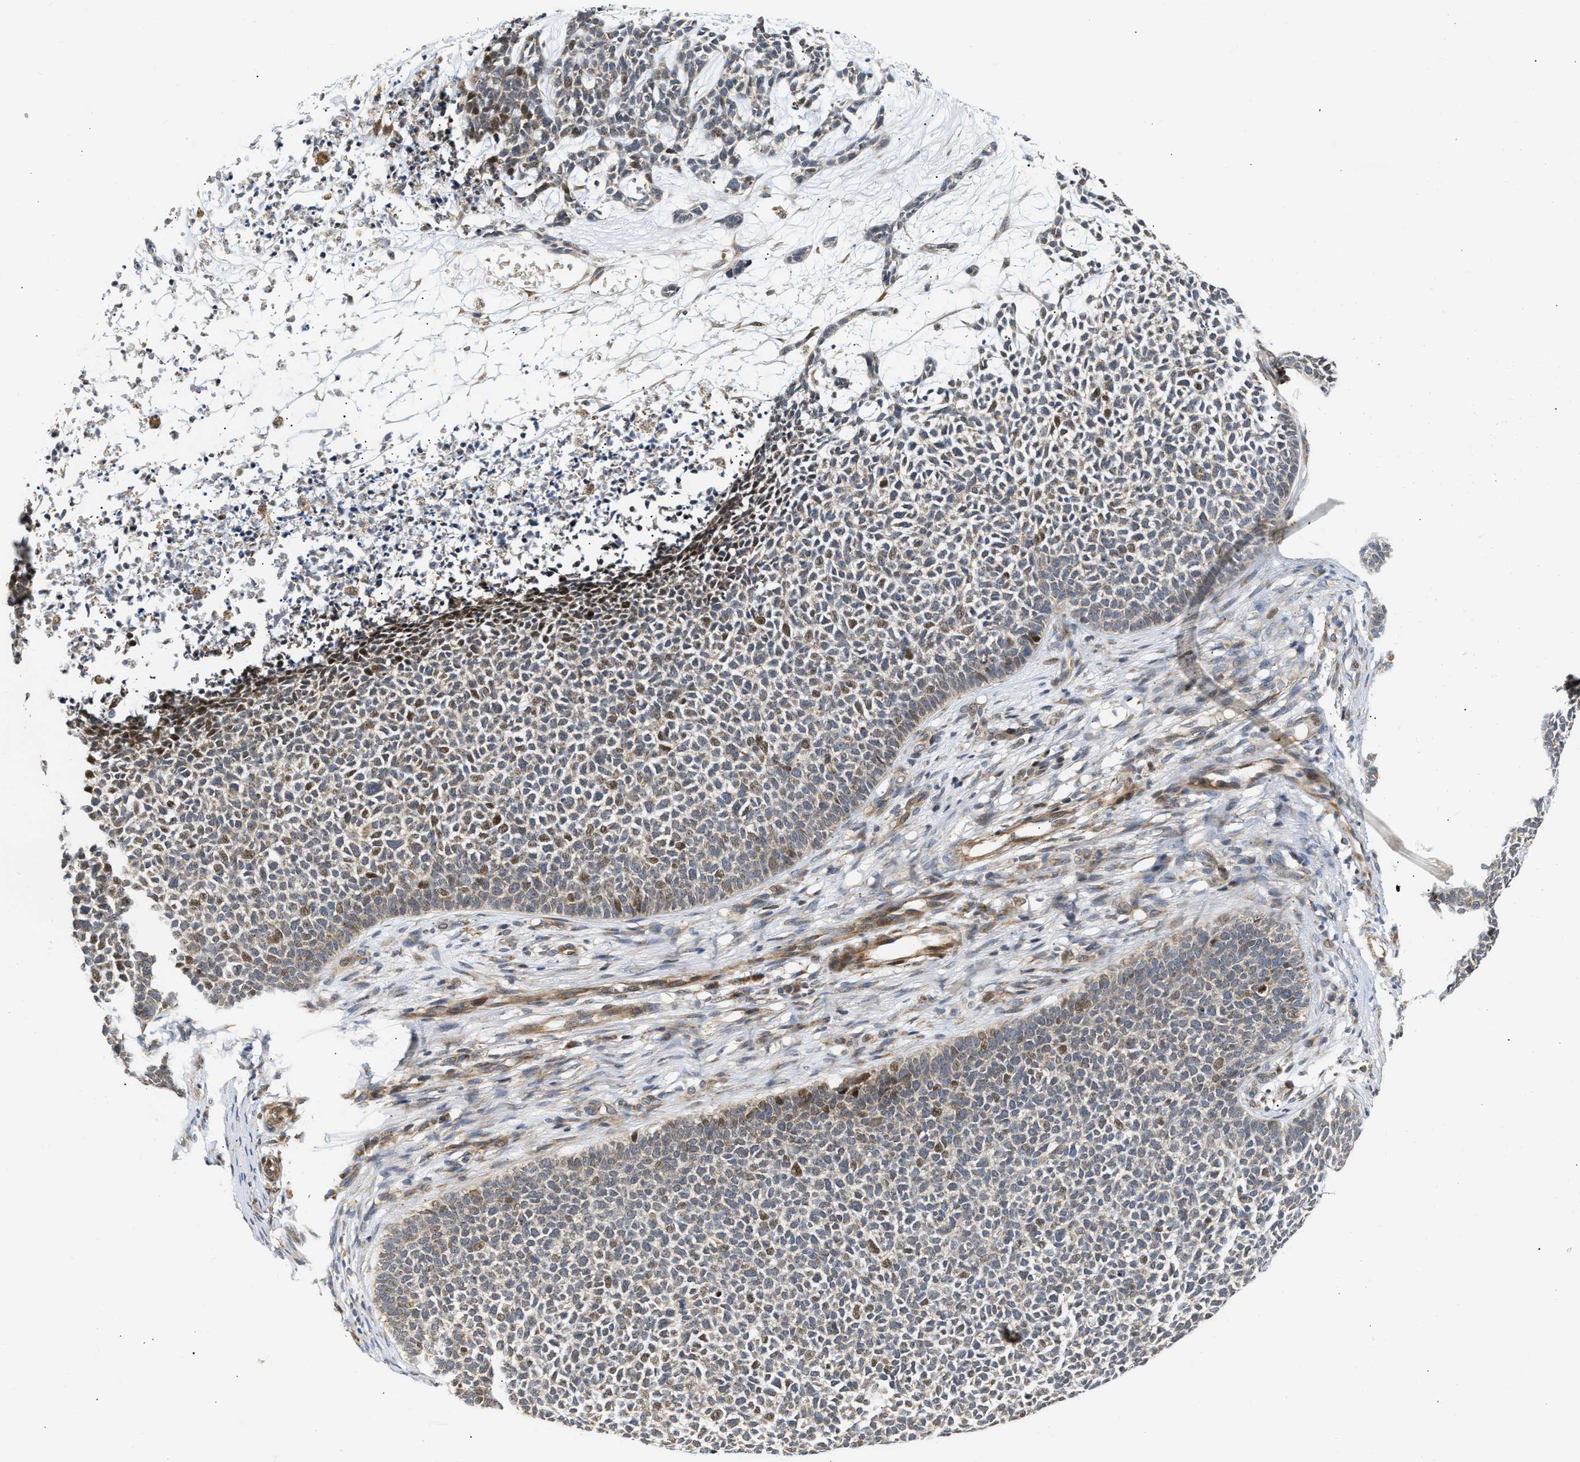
{"staining": {"intensity": "weak", "quantity": "25%-75%", "location": "nuclear"}, "tissue": "skin cancer", "cell_type": "Tumor cells", "image_type": "cancer", "snomed": [{"axis": "morphology", "description": "Basal cell carcinoma"}, {"axis": "topography", "description": "Skin"}], "caption": "A brown stain shows weak nuclear positivity of a protein in human skin basal cell carcinoma tumor cells.", "gene": "DEPTOR", "patient": {"sex": "female", "age": 84}}